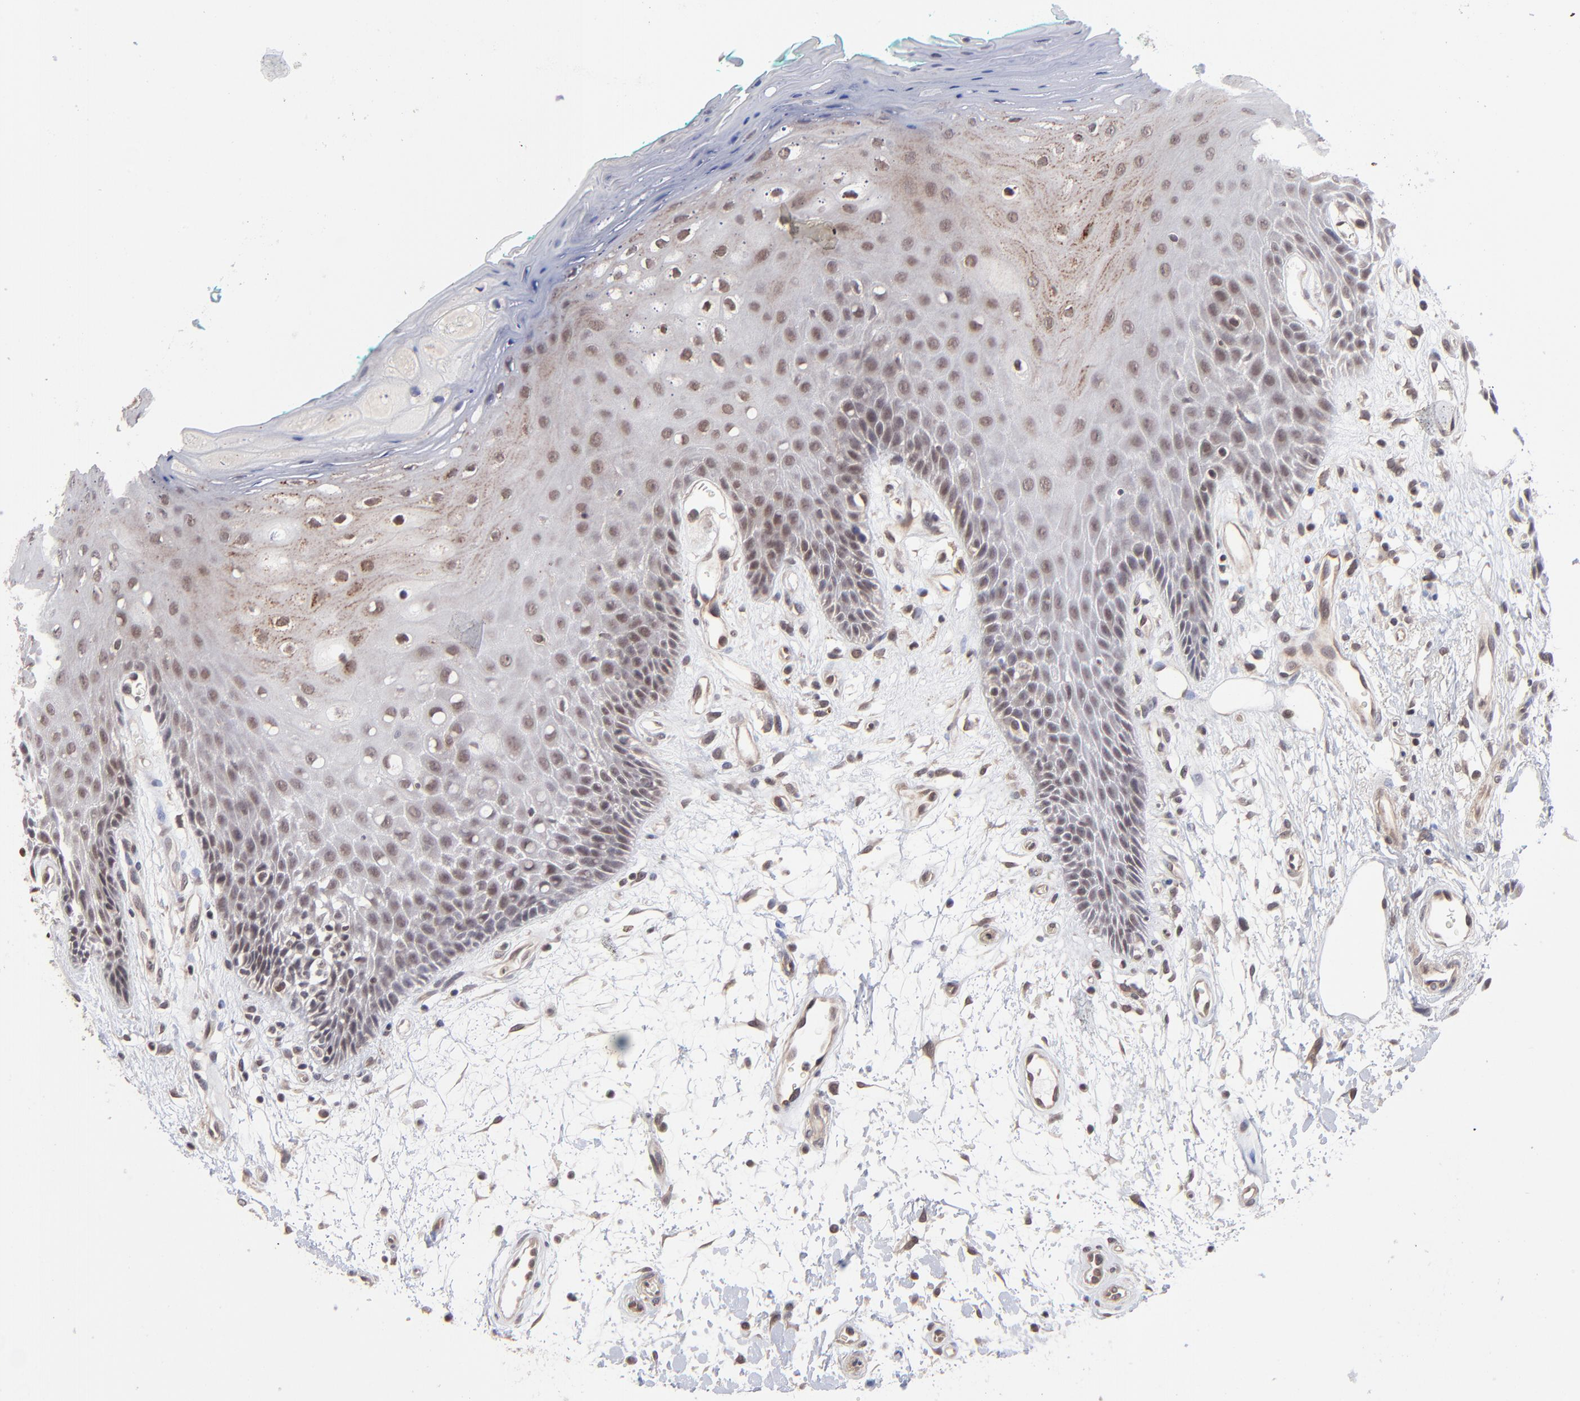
{"staining": {"intensity": "moderate", "quantity": ">75%", "location": "nuclear"}, "tissue": "oral mucosa", "cell_type": "Squamous epithelial cells", "image_type": "normal", "snomed": [{"axis": "morphology", "description": "Normal tissue, NOS"}, {"axis": "morphology", "description": "Squamous cell carcinoma, NOS"}, {"axis": "topography", "description": "Skeletal muscle"}, {"axis": "topography", "description": "Oral tissue"}, {"axis": "topography", "description": "Head-Neck"}], "caption": "Protein expression by immunohistochemistry (IHC) exhibits moderate nuclear staining in about >75% of squamous epithelial cells in unremarkable oral mucosa.", "gene": "ZNF419", "patient": {"sex": "female", "age": 84}}